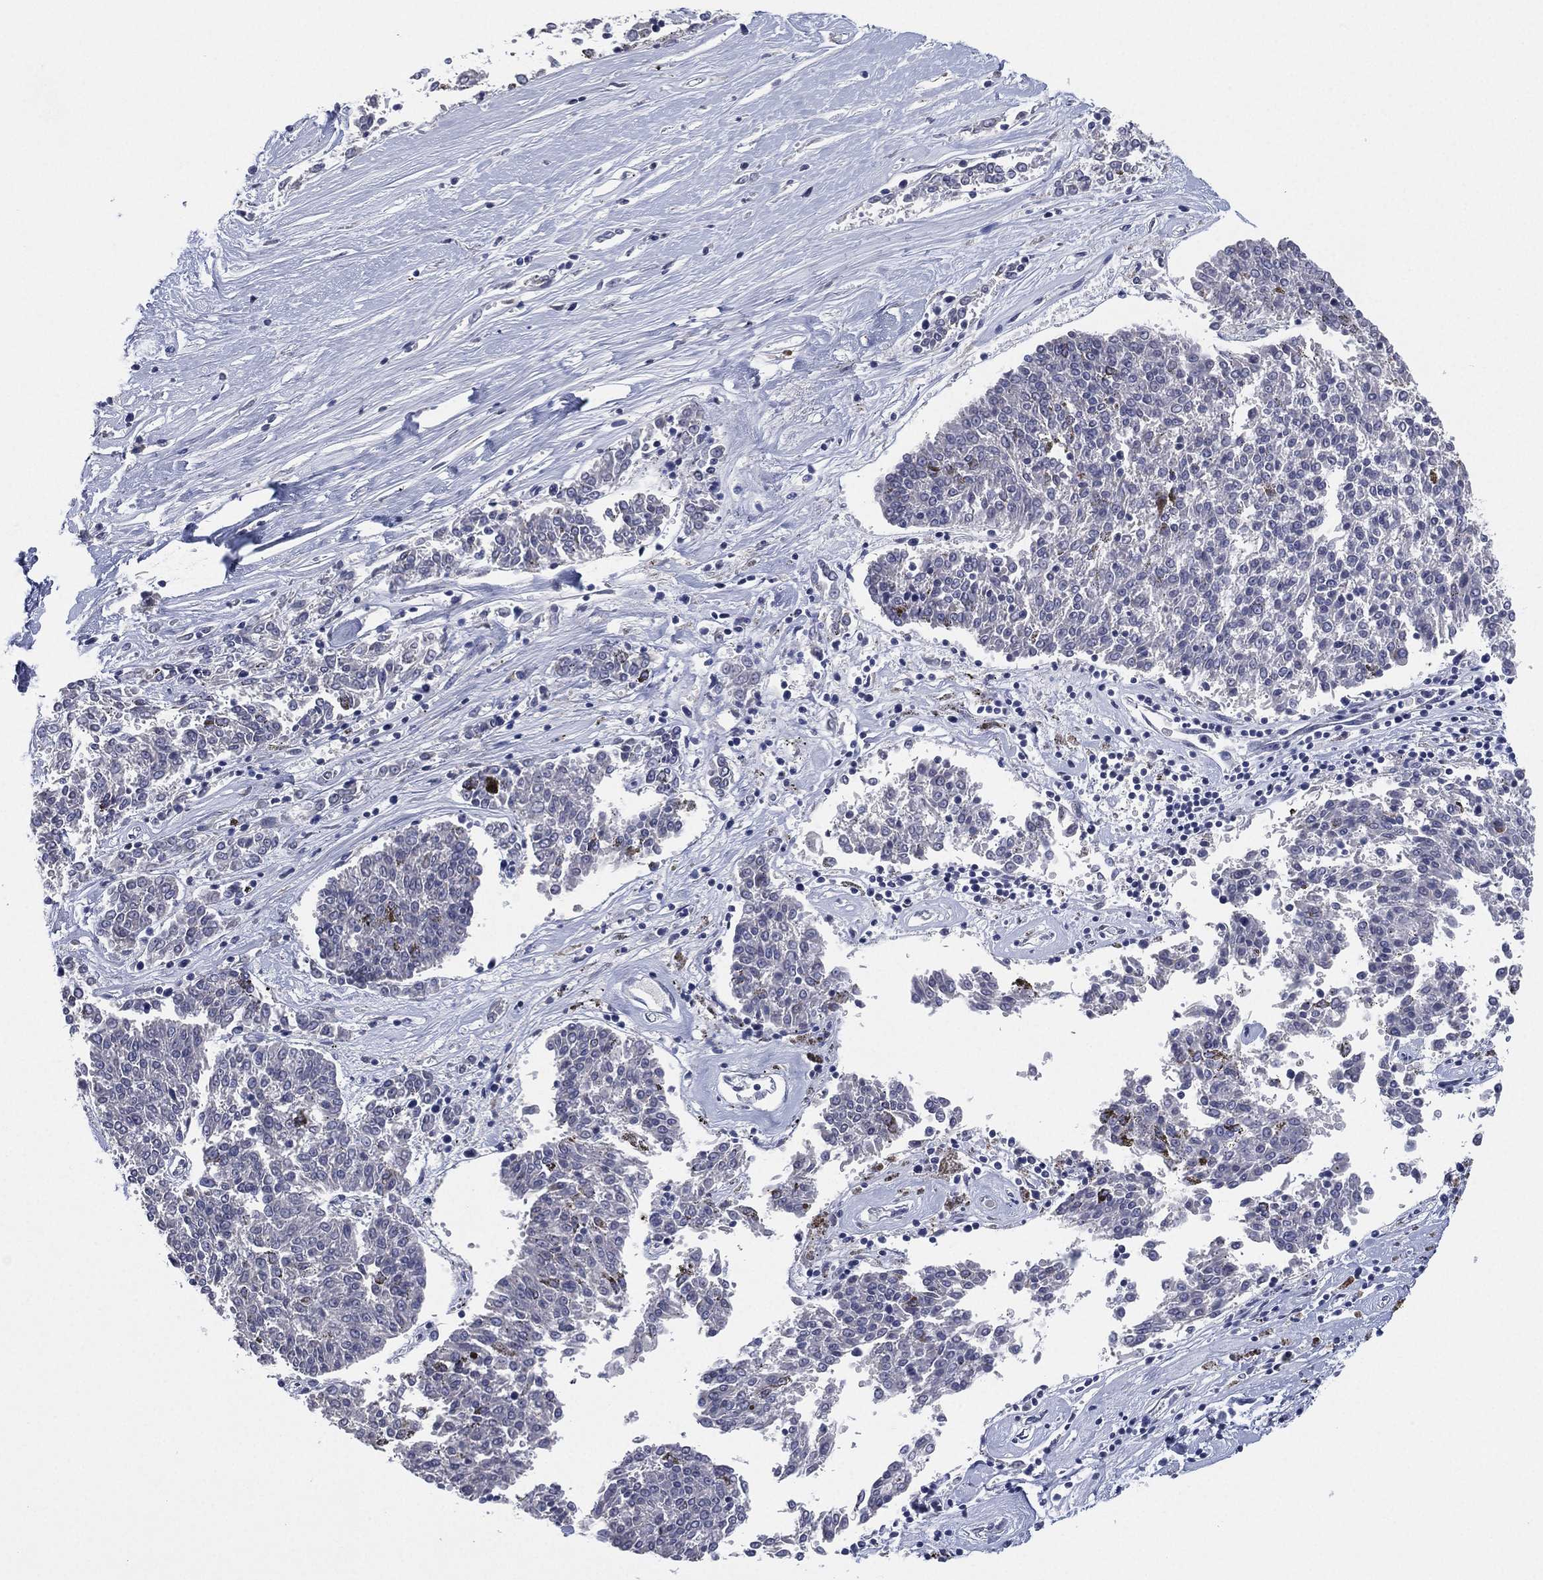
{"staining": {"intensity": "negative", "quantity": "none", "location": "none"}, "tissue": "melanoma", "cell_type": "Tumor cells", "image_type": "cancer", "snomed": [{"axis": "morphology", "description": "Malignant melanoma, NOS"}, {"axis": "topography", "description": "Skin"}], "caption": "High magnification brightfield microscopy of malignant melanoma stained with DAB (3,3'-diaminobenzidine) (brown) and counterstained with hematoxylin (blue): tumor cells show no significant positivity.", "gene": "KRT35", "patient": {"sex": "female", "age": 72}}